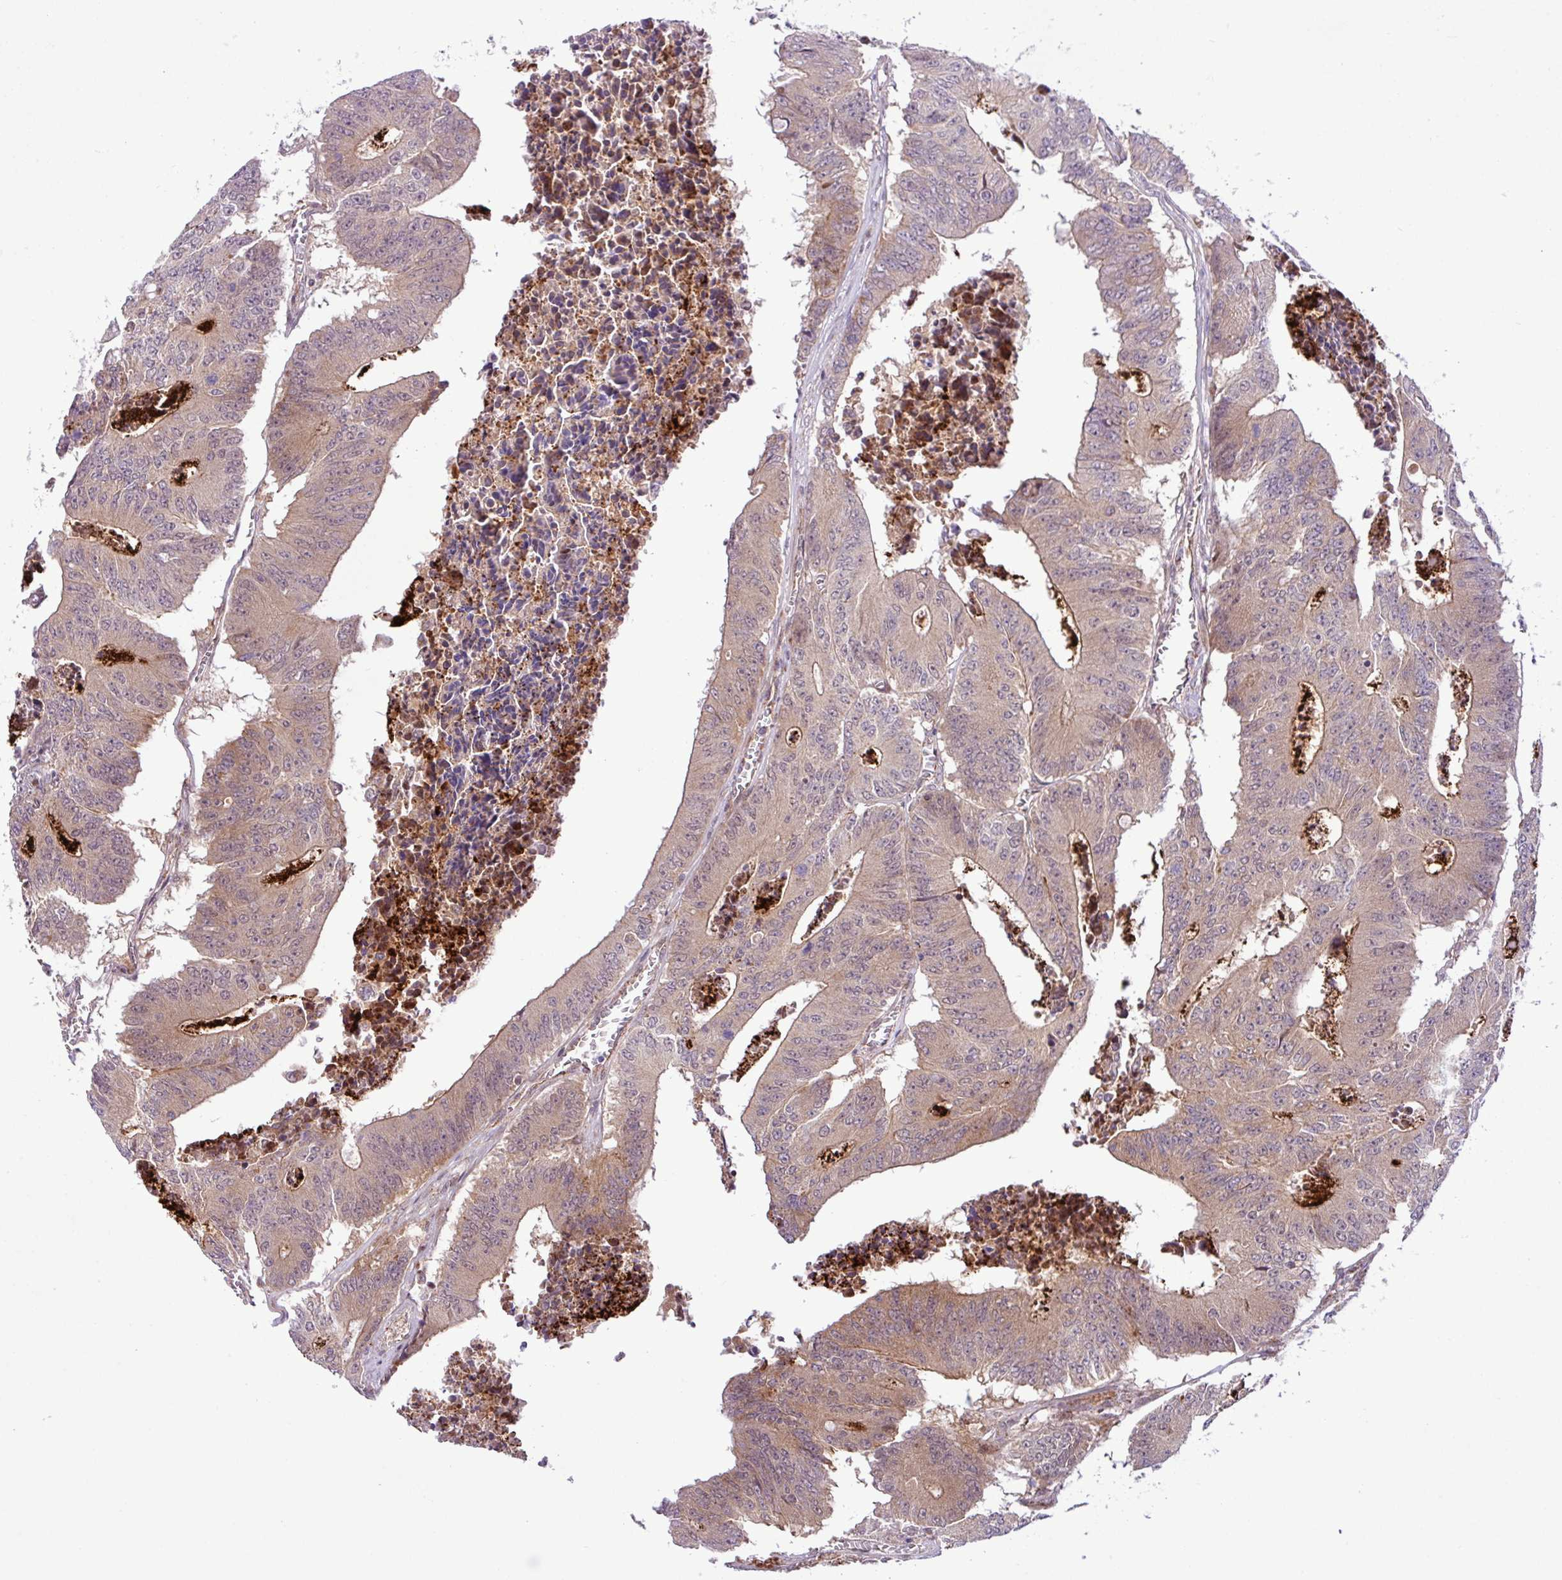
{"staining": {"intensity": "moderate", "quantity": "<25%", "location": "cytoplasmic/membranous"}, "tissue": "colorectal cancer", "cell_type": "Tumor cells", "image_type": "cancer", "snomed": [{"axis": "morphology", "description": "Adenocarcinoma, NOS"}, {"axis": "topography", "description": "Colon"}], "caption": "Immunohistochemical staining of colorectal adenocarcinoma reveals moderate cytoplasmic/membranous protein staining in about <25% of tumor cells.", "gene": "B3GNT9", "patient": {"sex": "male", "age": 87}}